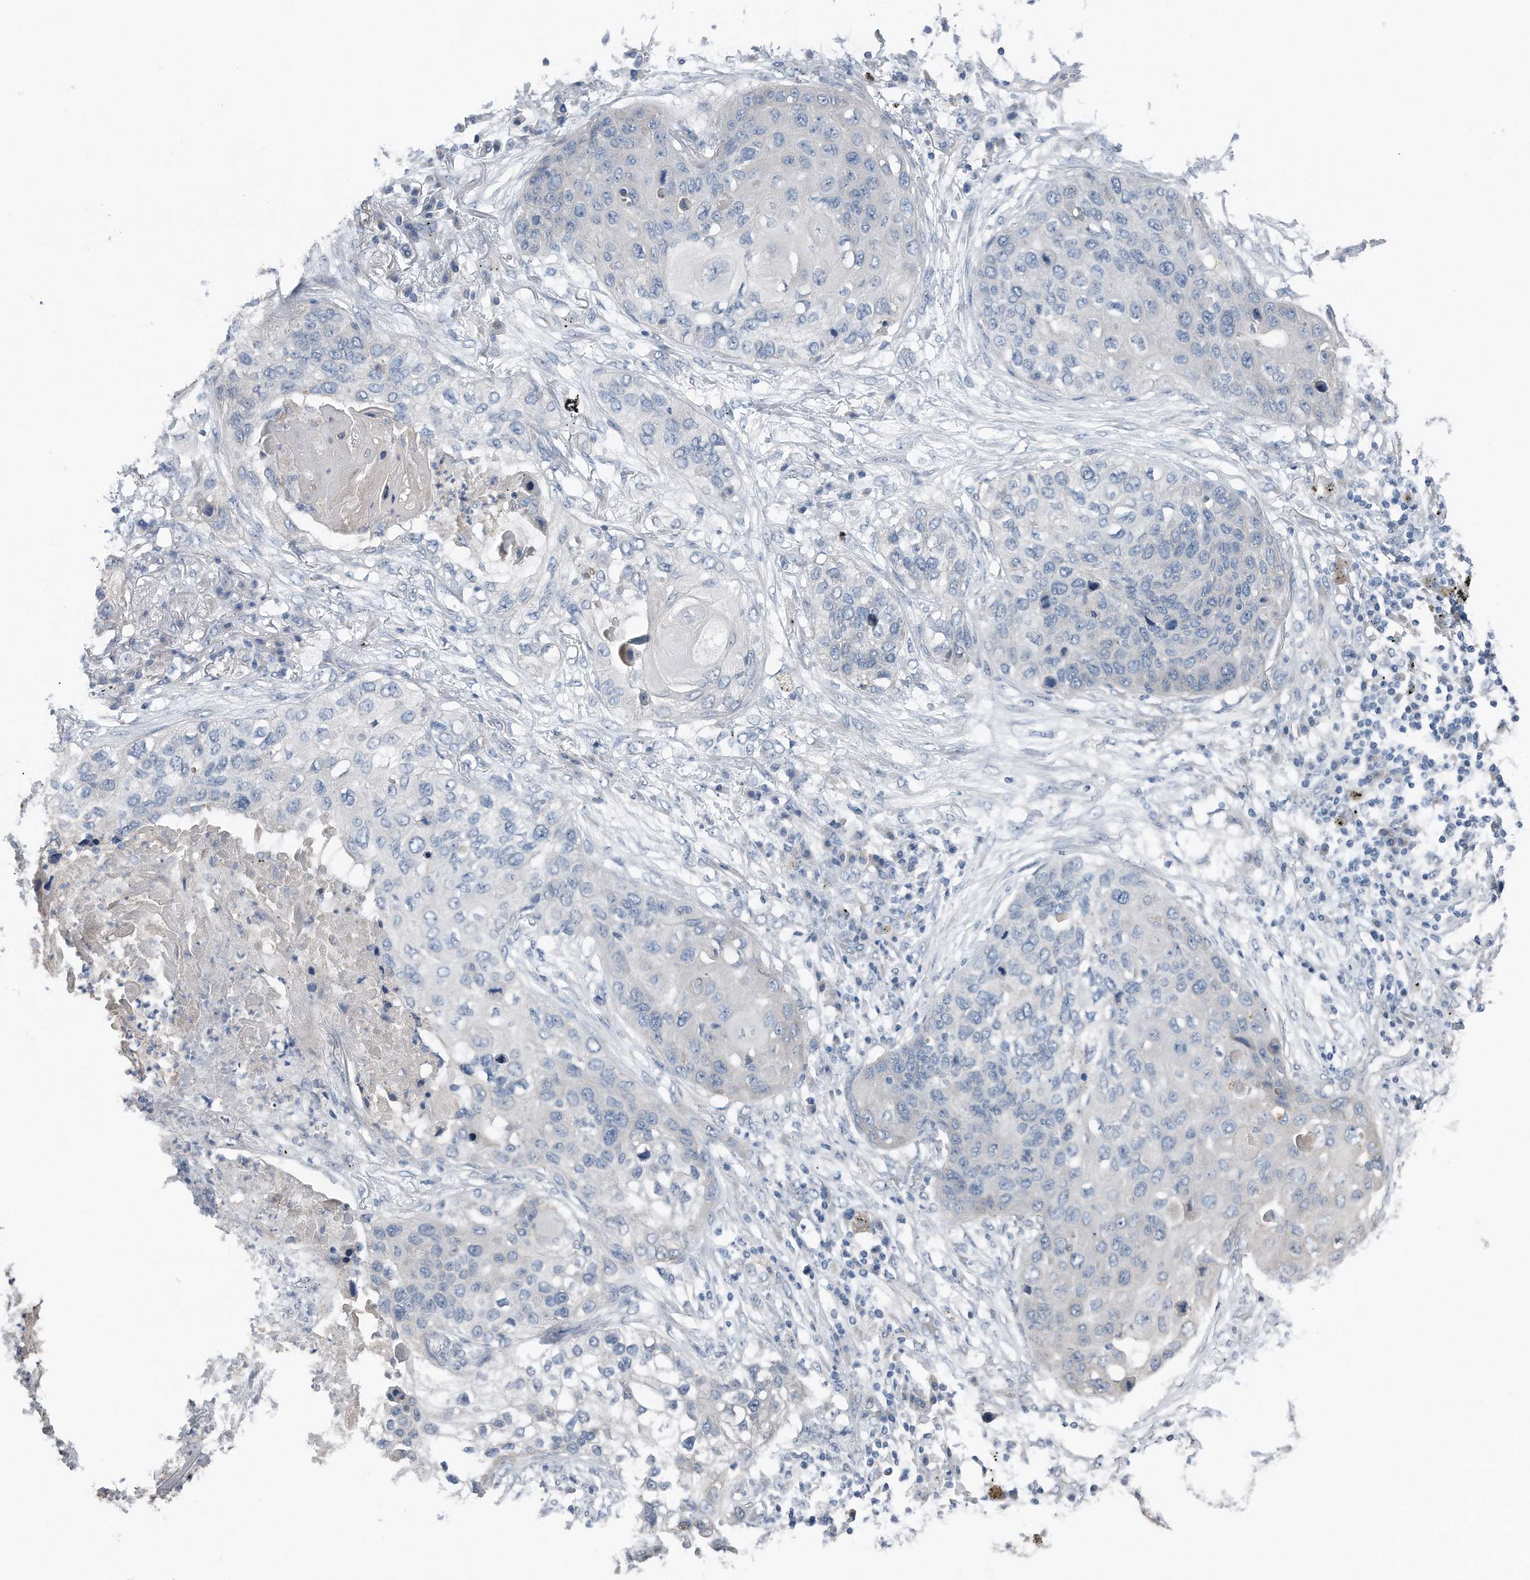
{"staining": {"intensity": "negative", "quantity": "none", "location": "none"}, "tissue": "lung cancer", "cell_type": "Tumor cells", "image_type": "cancer", "snomed": [{"axis": "morphology", "description": "Squamous cell carcinoma, NOS"}, {"axis": "topography", "description": "Lung"}], "caption": "Immunohistochemical staining of squamous cell carcinoma (lung) demonstrates no significant staining in tumor cells. (DAB IHC visualized using brightfield microscopy, high magnification).", "gene": "YRDC", "patient": {"sex": "female", "age": 63}}